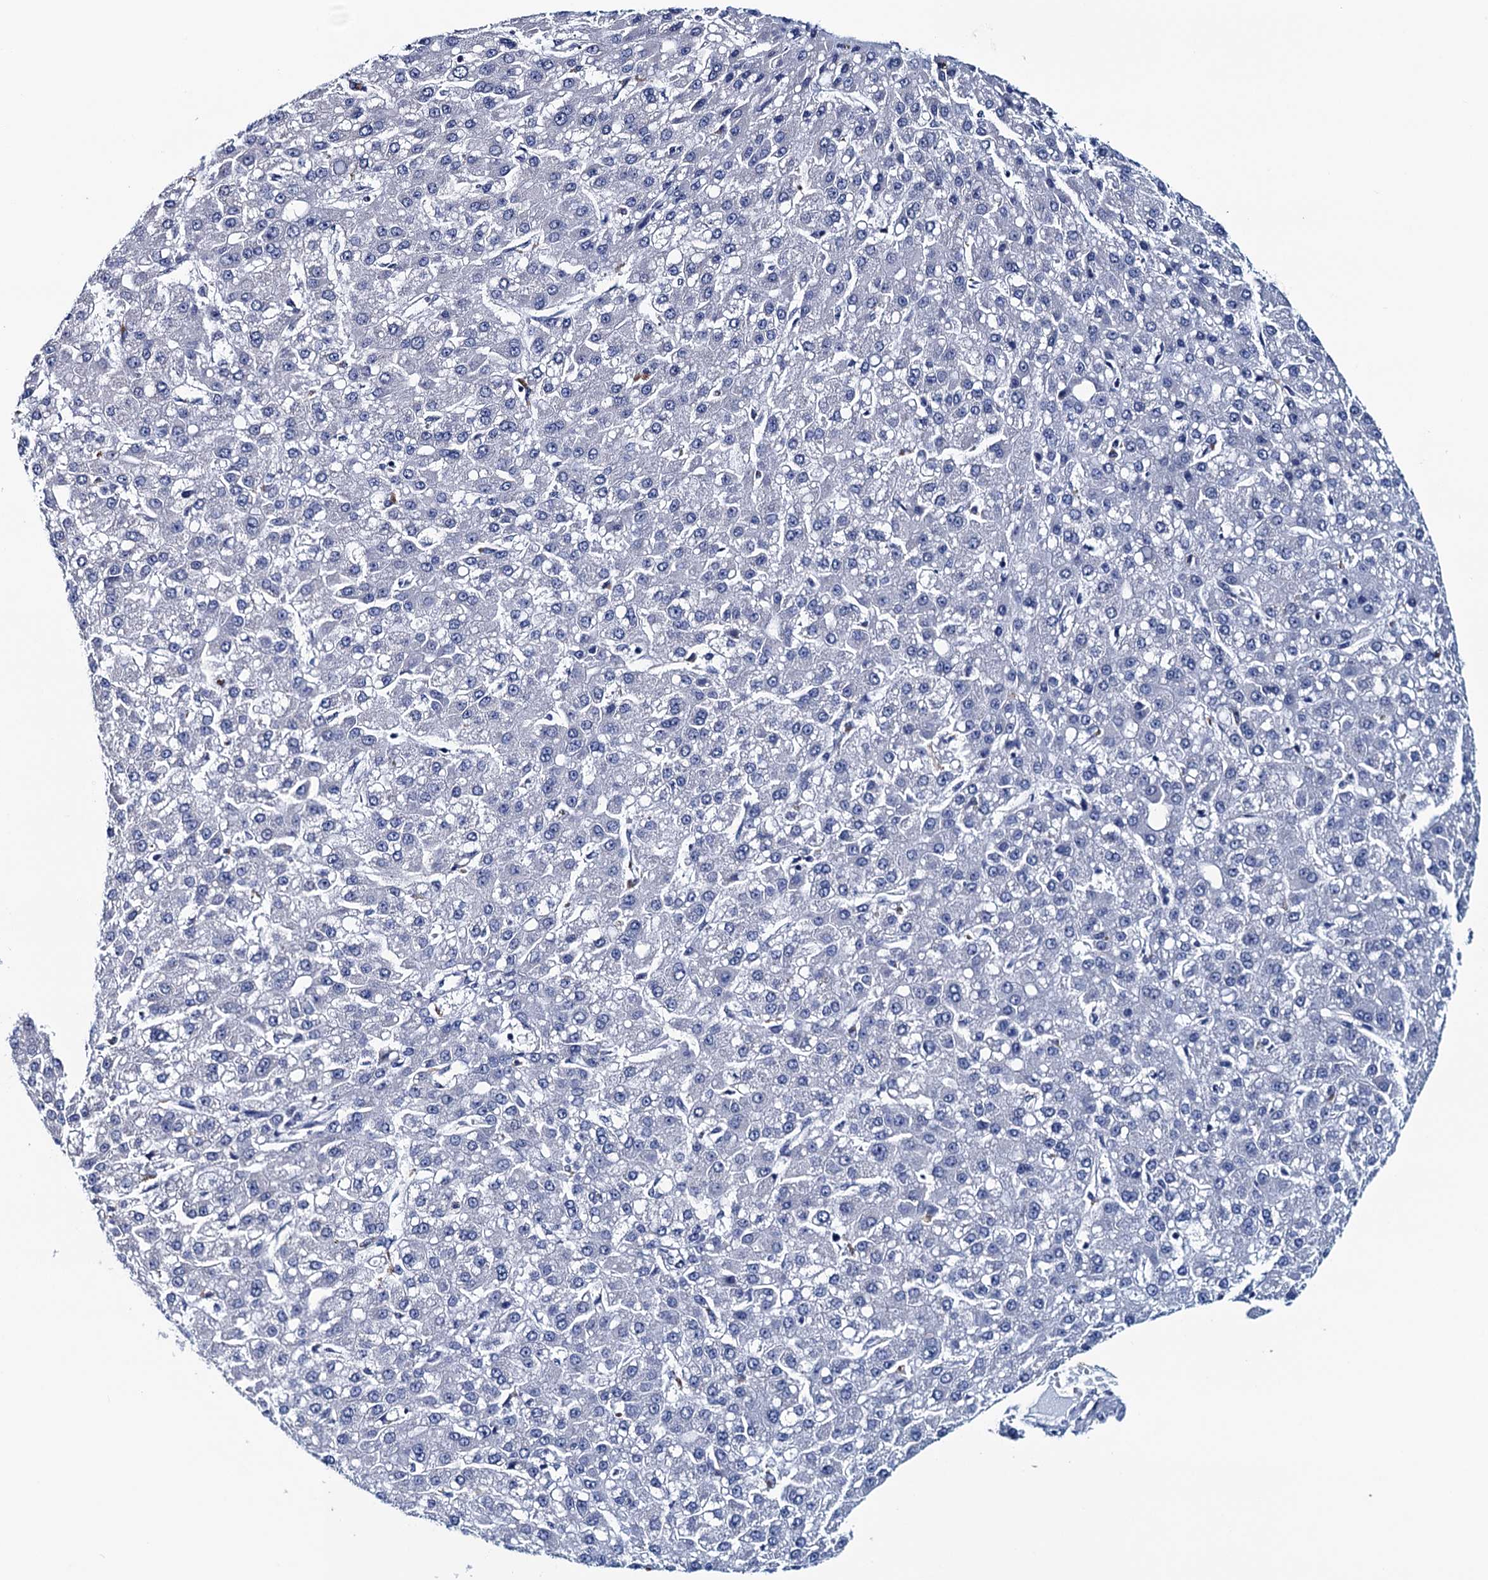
{"staining": {"intensity": "negative", "quantity": "none", "location": "none"}, "tissue": "liver cancer", "cell_type": "Tumor cells", "image_type": "cancer", "snomed": [{"axis": "morphology", "description": "Carcinoma, Hepatocellular, NOS"}, {"axis": "topography", "description": "Liver"}], "caption": "Liver cancer was stained to show a protein in brown. There is no significant expression in tumor cells.", "gene": "FNBP4", "patient": {"sex": "male", "age": 67}}